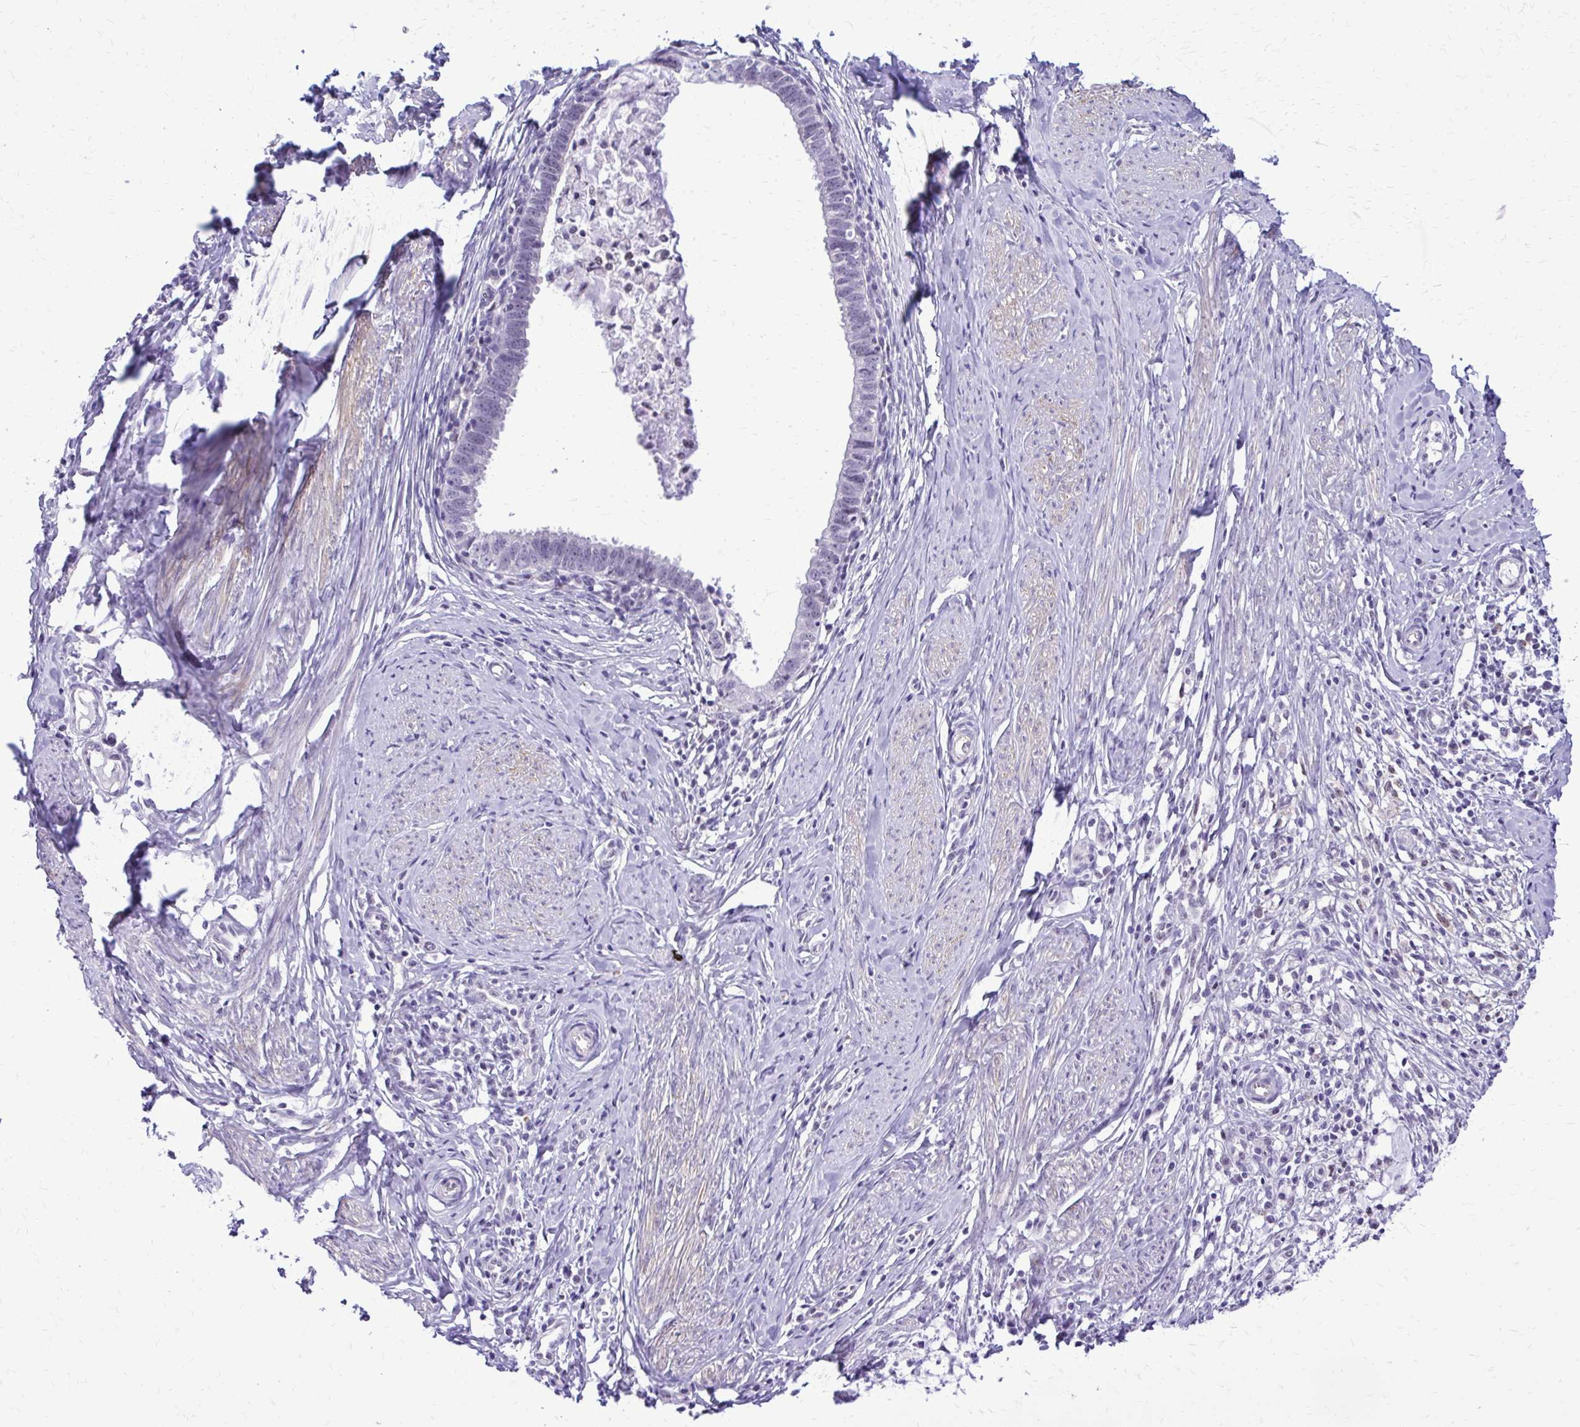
{"staining": {"intensity": "negative", "quantity": "none", "location": "none"}, "tissue": "cervical cancer", "cell_type": "Tumor cells", "image_type": "cancer", "snomed": [{"axis": "morphology", "description": "Adenocarcinoma, NOS"}, {"axis": "topography", "description": "Cervix"}], "caption": "Immunohistochemical staining of human adenocarcinoma (cervical) displays no significant staining in tumor cells. Brightfield microscopy of immunohistochemistry (IHC) stained with DAB (brown) and hematoxylin (blue), captured at high magnification.", "gene": "RASL11B", "patient": {"sex": "female", "age": 36}}